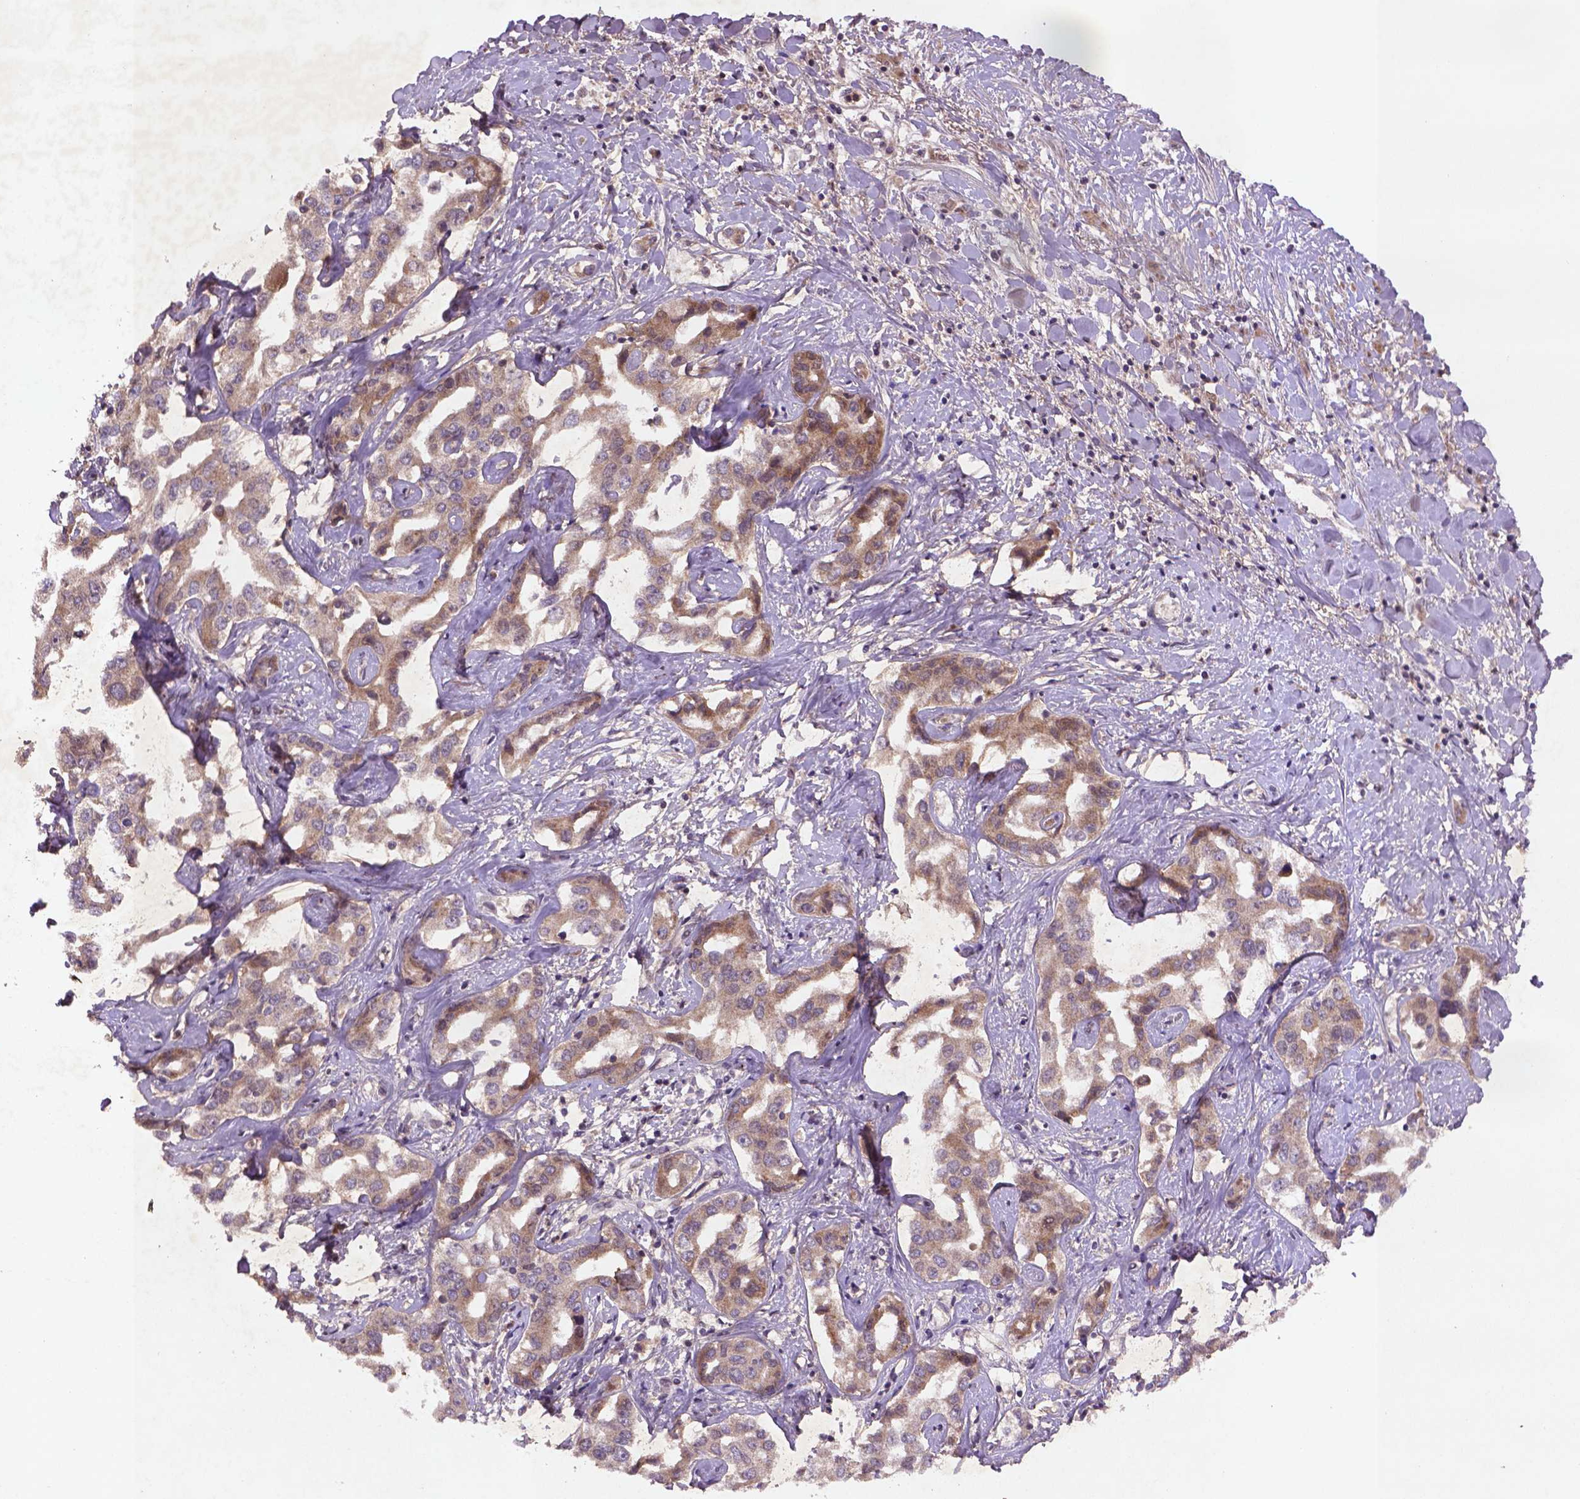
{"staining": {"intensity": "weak", "quantity": "25%-75%", "location": "cytoplasmic/membranous"}, "tissue": "liver cancer", "cell_type": "Tumor cells", "image_type": "cancer", "snomed": [{"axis": "morphology", "description": "Cholangiocarcinoma"}, {"axis": "topography", "description": "Liver"}], "caption": "Protein analysis of cholangiocarcinoma (liver) tissue shows weak cytoplasmic/membranous staining in approximately 25%-75% of tumor cells. The staining is performed using DAB brown chromogen to label protein expression. The nuclei are counter-stained blue using hematoxylin.", "gene": "NIPAL2", "patient": {"sex": "male", "age": 59}}